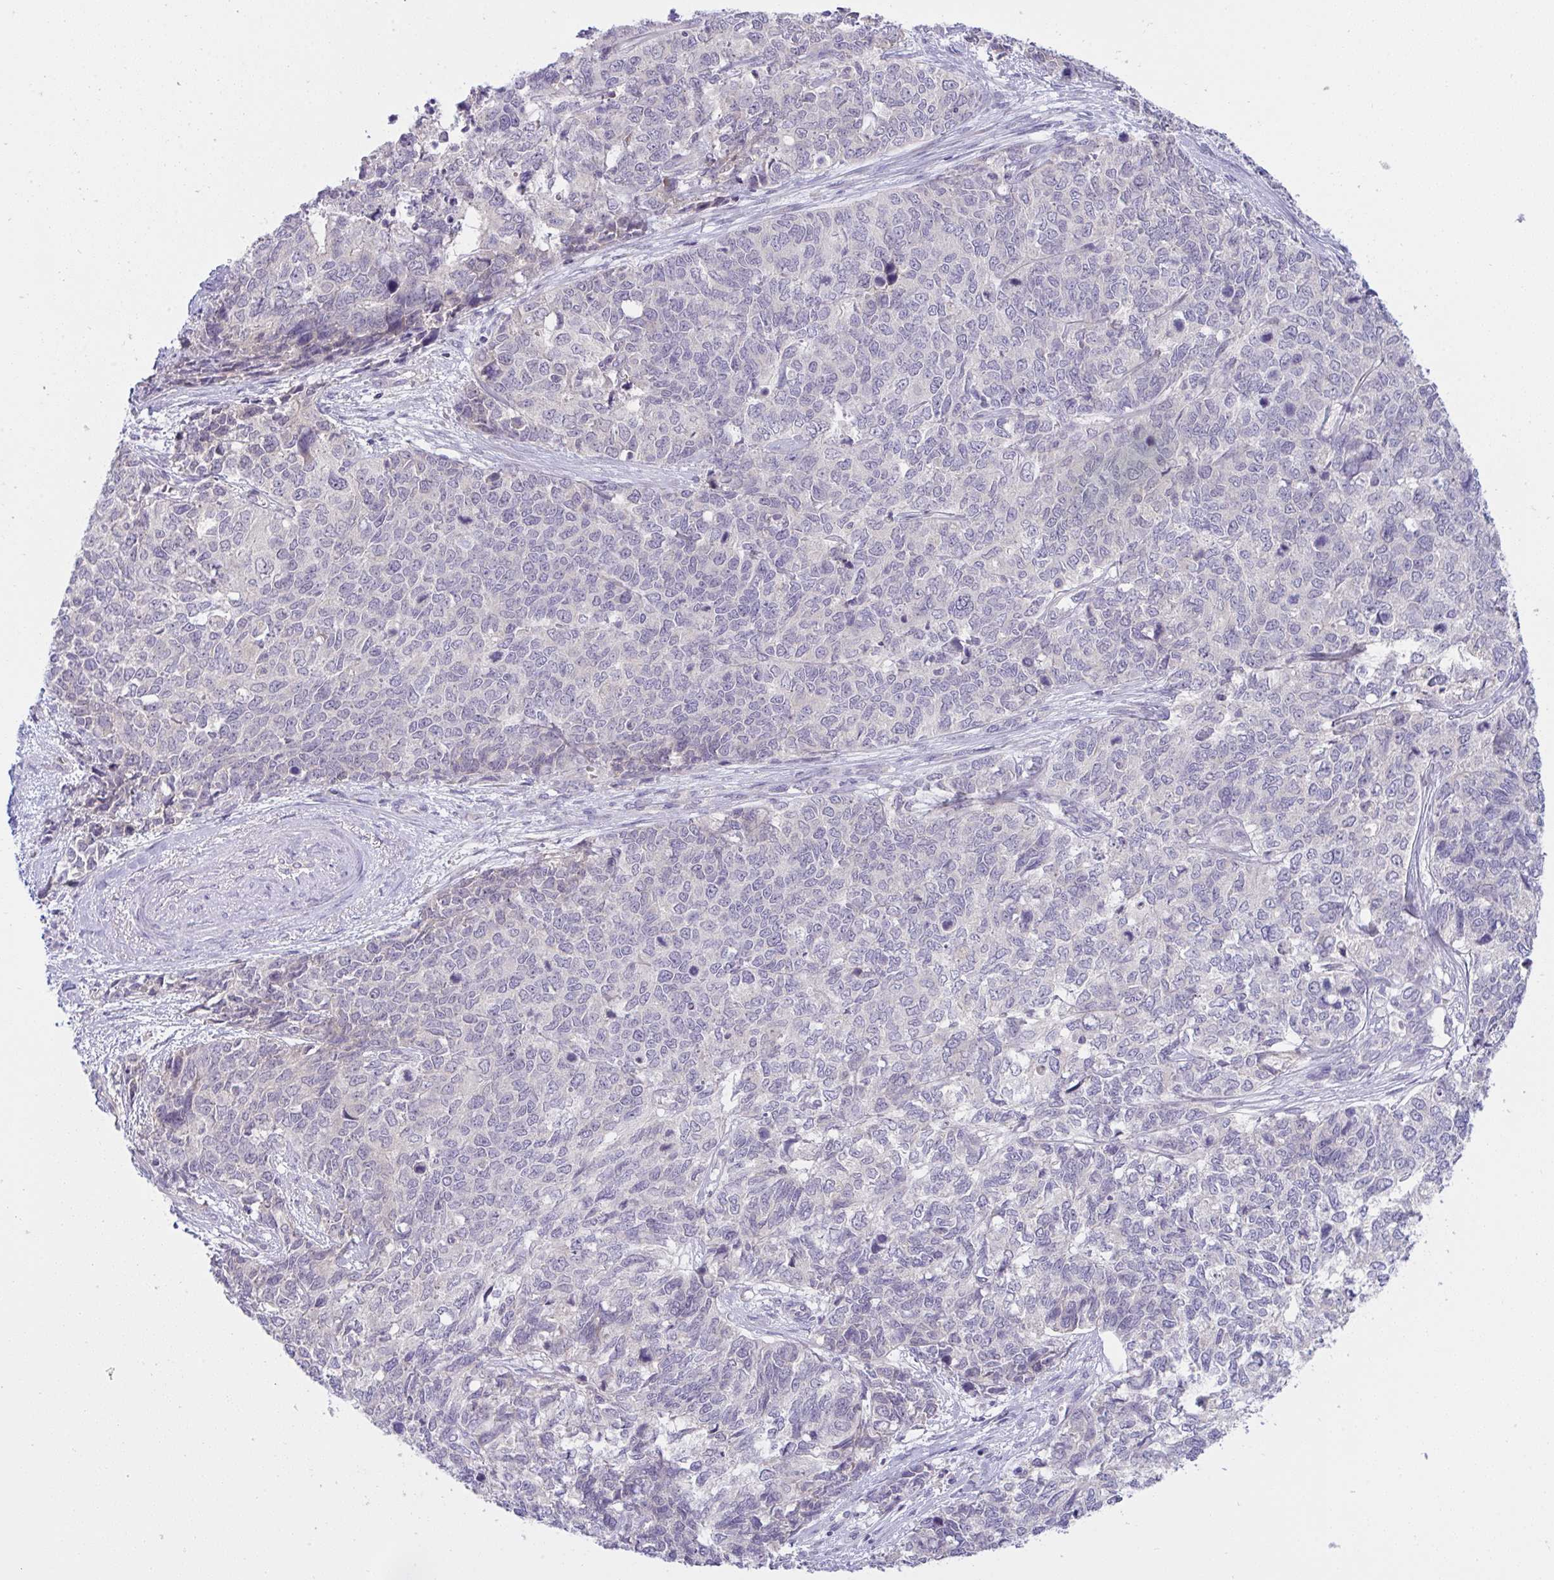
{"staining": {"intensity": "negative", "quantity": "none", "location": "none"}, "tissue": "cervical cancer", "cell_type": "Tumor cells", "image_type": "cancer", "snomed": [{"axis": "morphology", "description": "Adenocarcinoma, NOS"}, {"axis": "topography", "description": "Cervix"}], "caption": "Immunohistochemistry (IHC) of cervical adenocarcinoma demonstrates no expression in tumor cells.", "gene": "TMEM41A", "patient": {"sex": "female", "age": 63}}